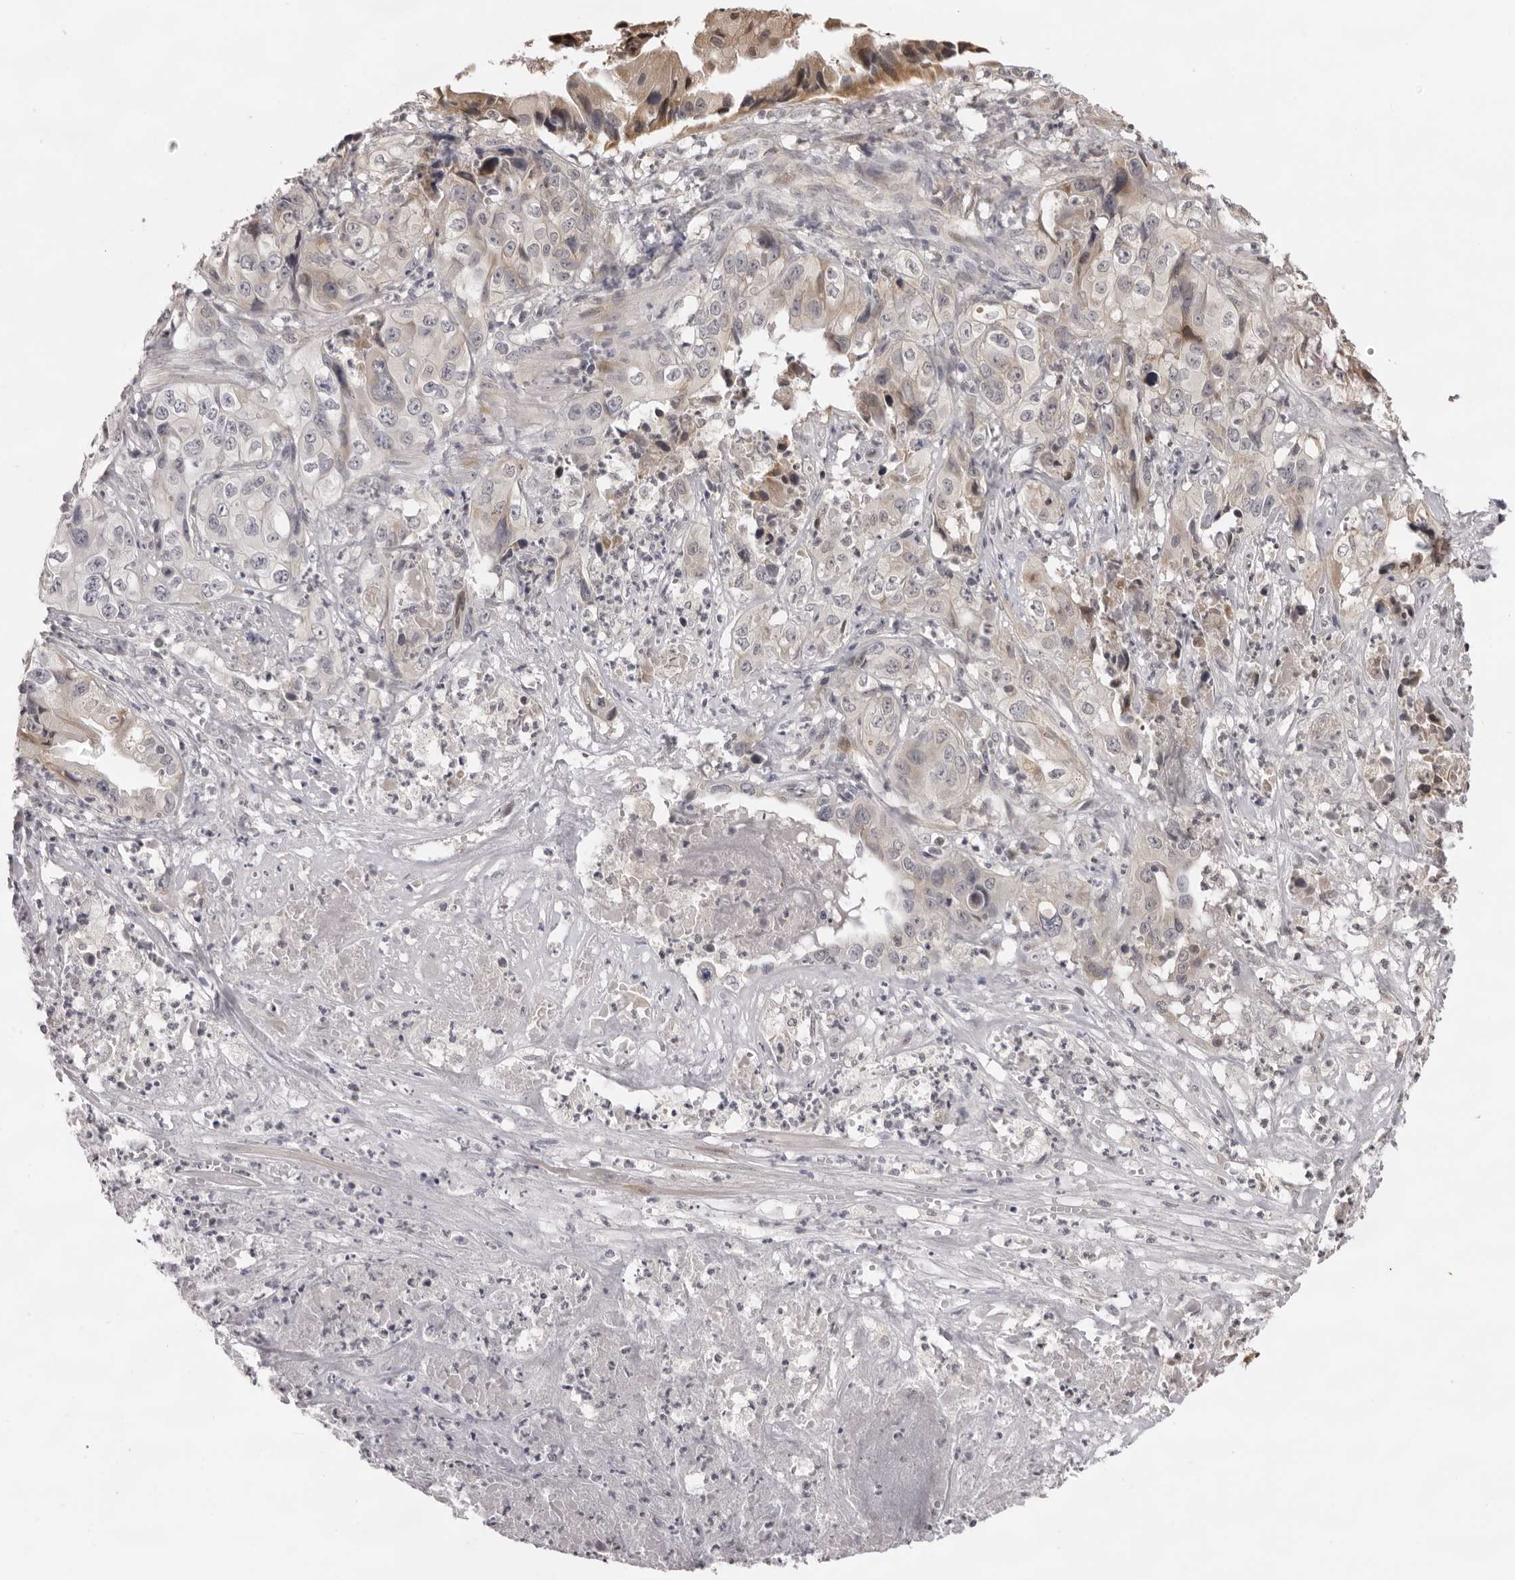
{"staining": {"intensity": "weak", "quantity": "<25%", "location": "cytoplasmic/membranous"}, "tissue": "liver cancer", "cell_type": "Tumor cells", "image_type": "cancer", "snomed": [{"axis": "morphology", "description": "Cholangiocarcinoma"}, {"axis": "topography", "description": "Liver"}], "caption": "Micrograph shows no protein positivity in tumor cells of liver cholangiocarcinoma tissue.", "gene": "ACP6", "patient": {"sex": "female", "age": 61}}